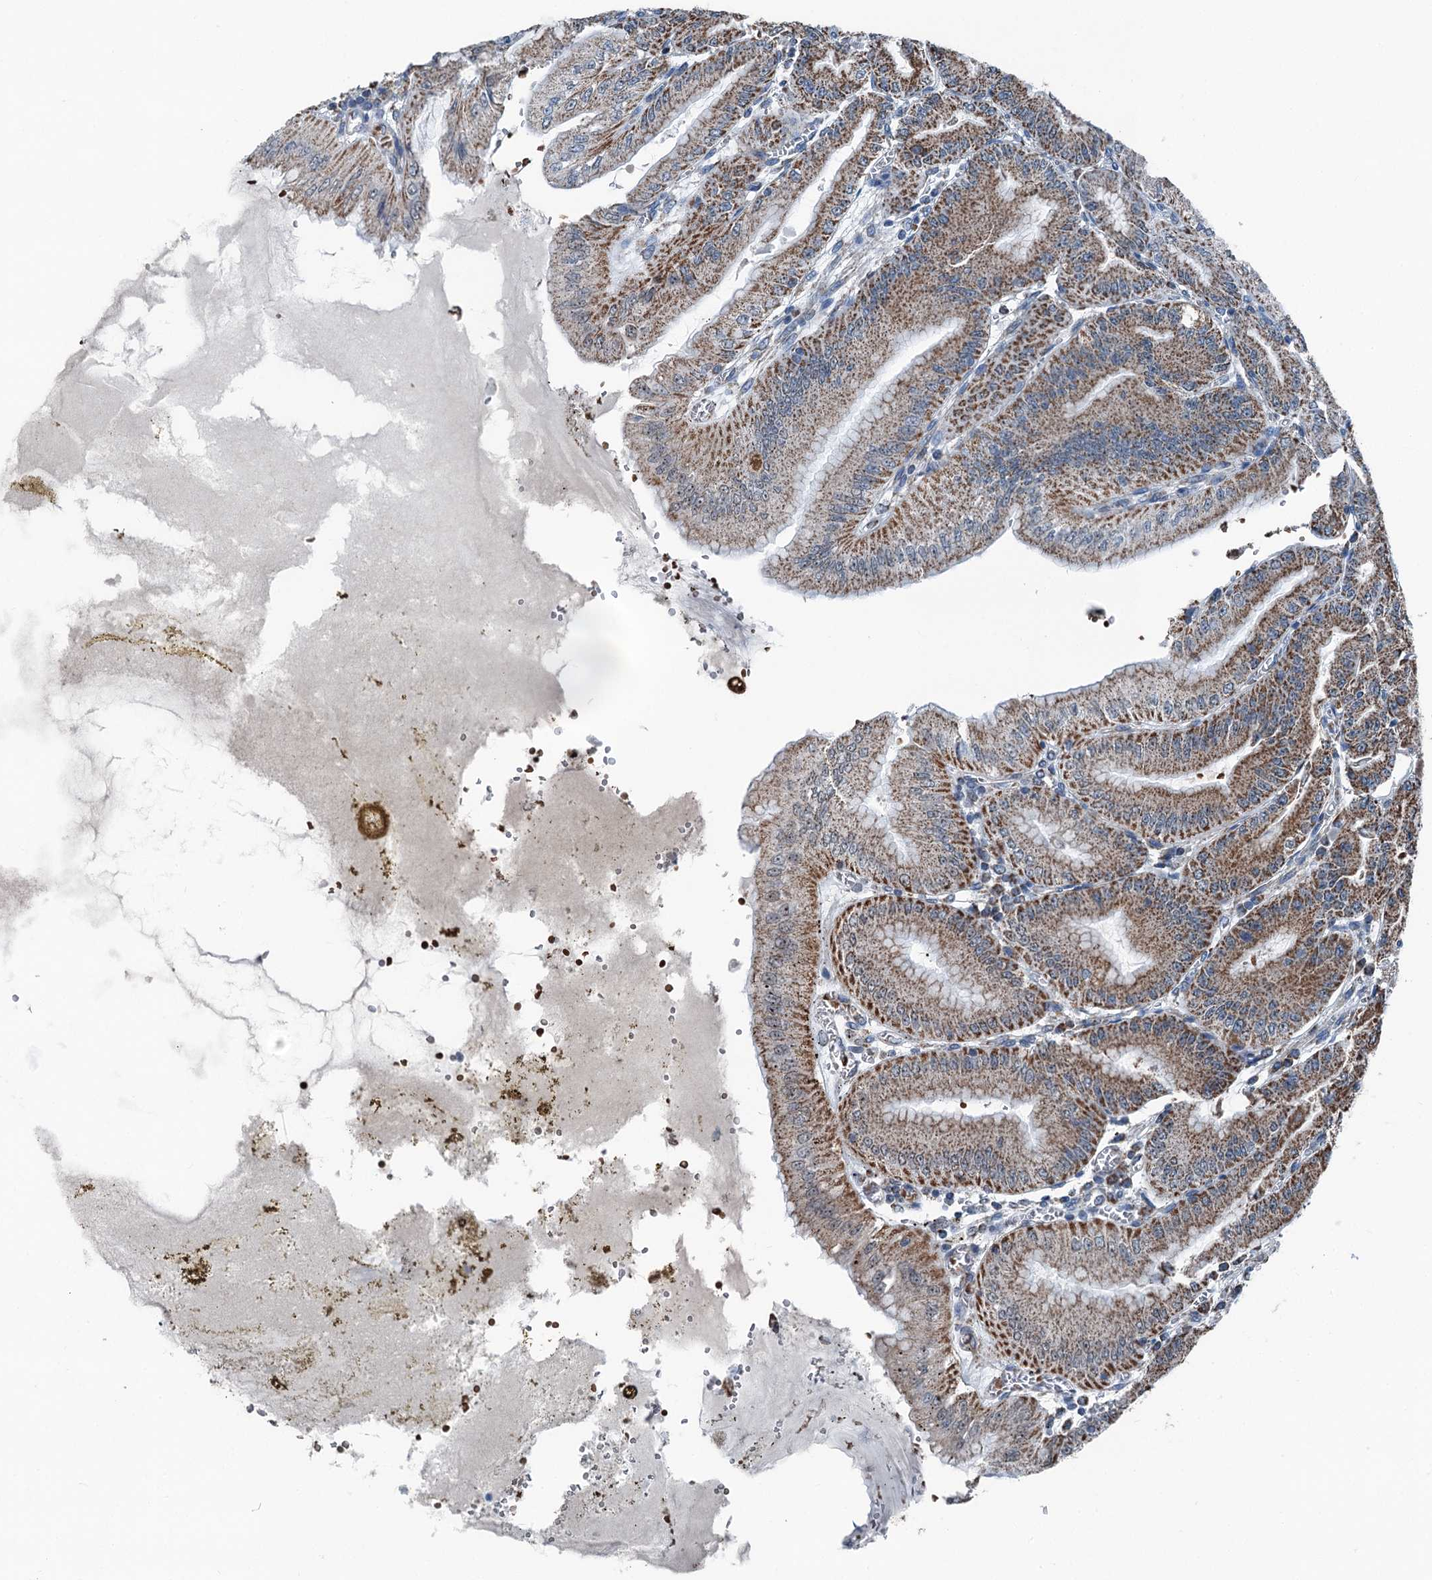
{"staining": {"intensity": "moderate", "quantity": ">75%", "location": "cytoplasmic/membranous"}, "tissue": "stomach", "cell_type": "Glandular cells", "image_type": "normal", "snomed": [{"axis": "morphology", "description": "Normal tissue, NOS"}, {"axis": "topography", "description": "Stomach, upper"}, {"axis": "topography", "description": "Stomach, lower"}], "caption": "Stomach stained with DAB IHC exhibits medium levels of moderate cytoplasmic/membranous expression in approximately >75% of glandular cells.", "gene": "TRPT1", "patient": {"sex": "male", "age": 71}}